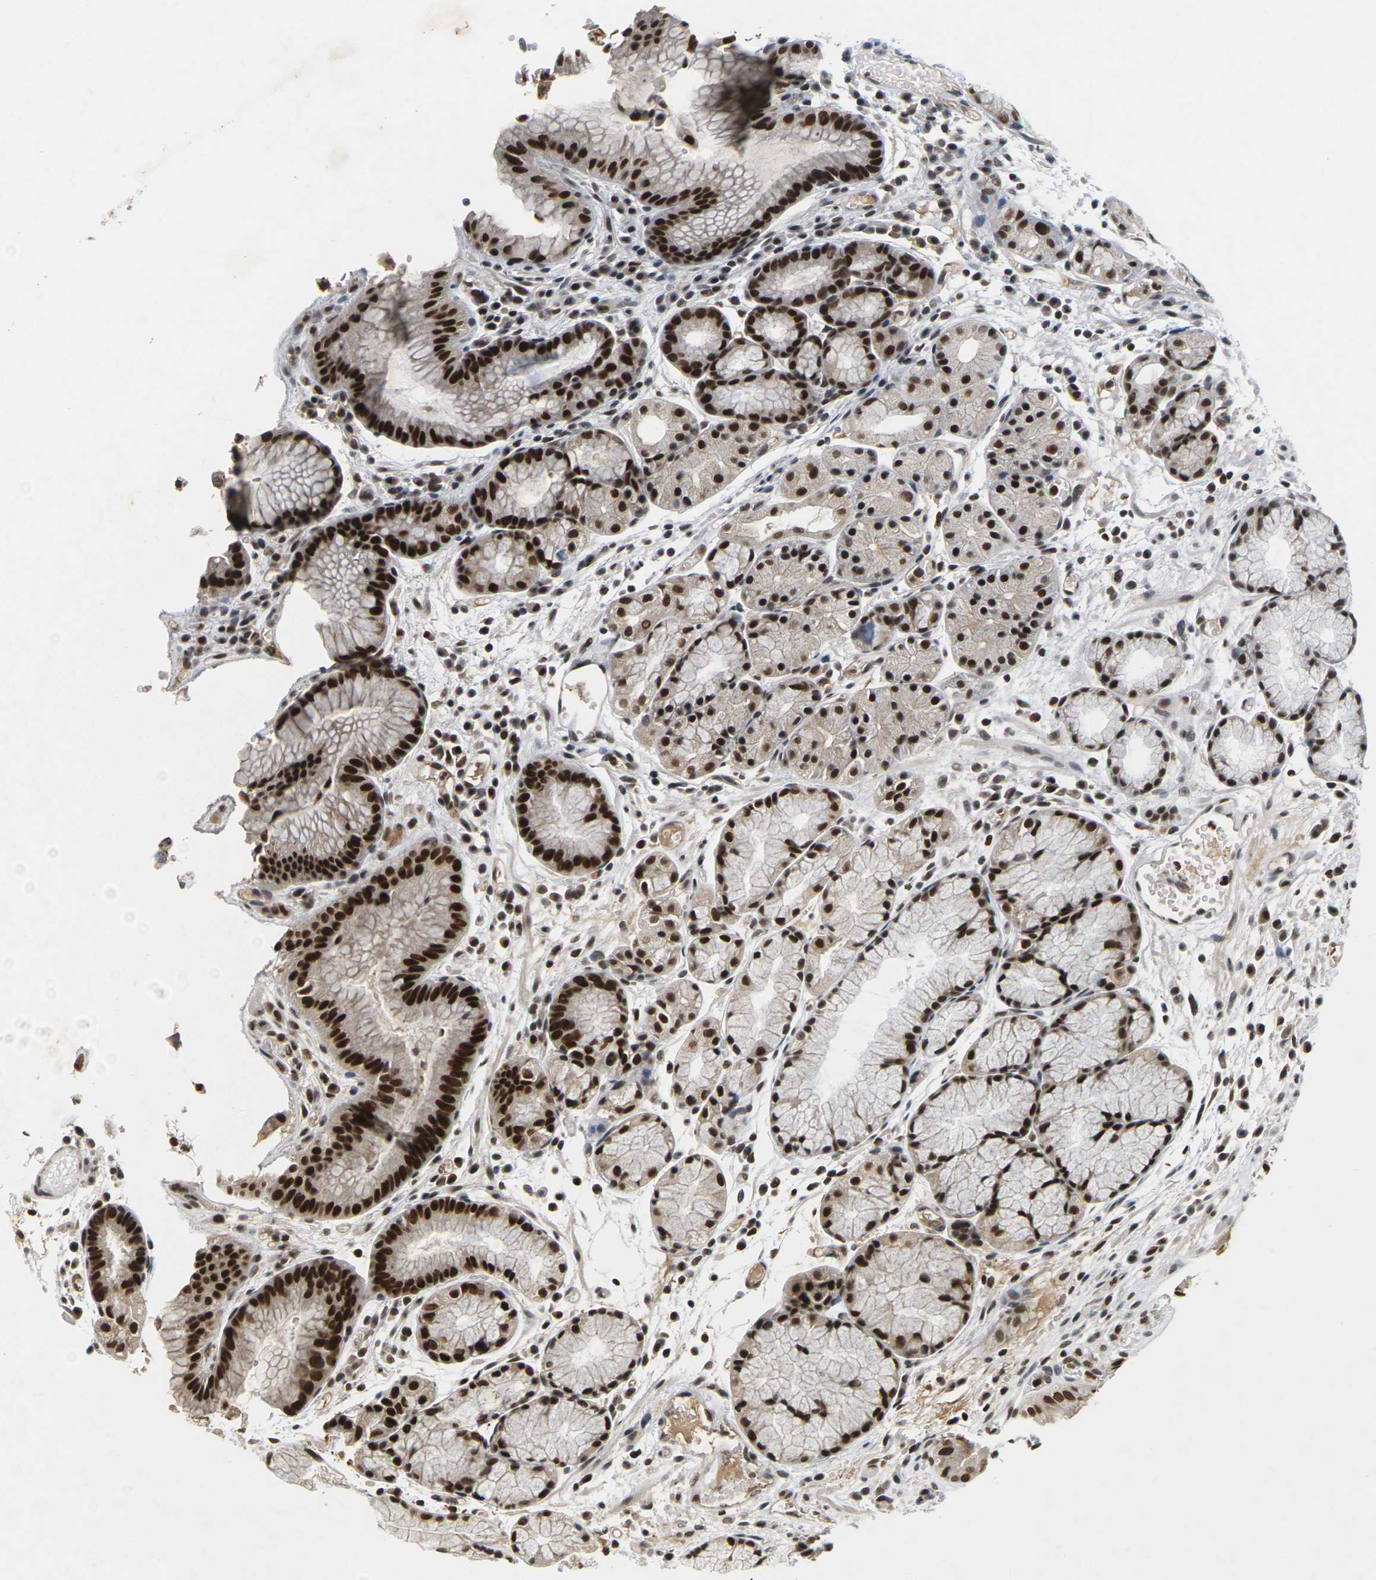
{"staining": {"intensity": "strong", "quantity": ">75%", "location": "nuclear"}, "tissue": "stomach", "cell_type": "Glandular cells", "image_type": "normal", "snomed": [{"axis": "morphology", "description": "Normal tissue, NOS"}, {"axis": "topography", "description": "Stomach, upper"}], "caption": "A brown stain labels strong nuclear positivity of a protein in glandular cells of normal human stomach. (brown staining indicates protein expression, while blue staining denotes nuclei).", "gene": "NELFA", "patient": {"sex": "male", "age": 72}}